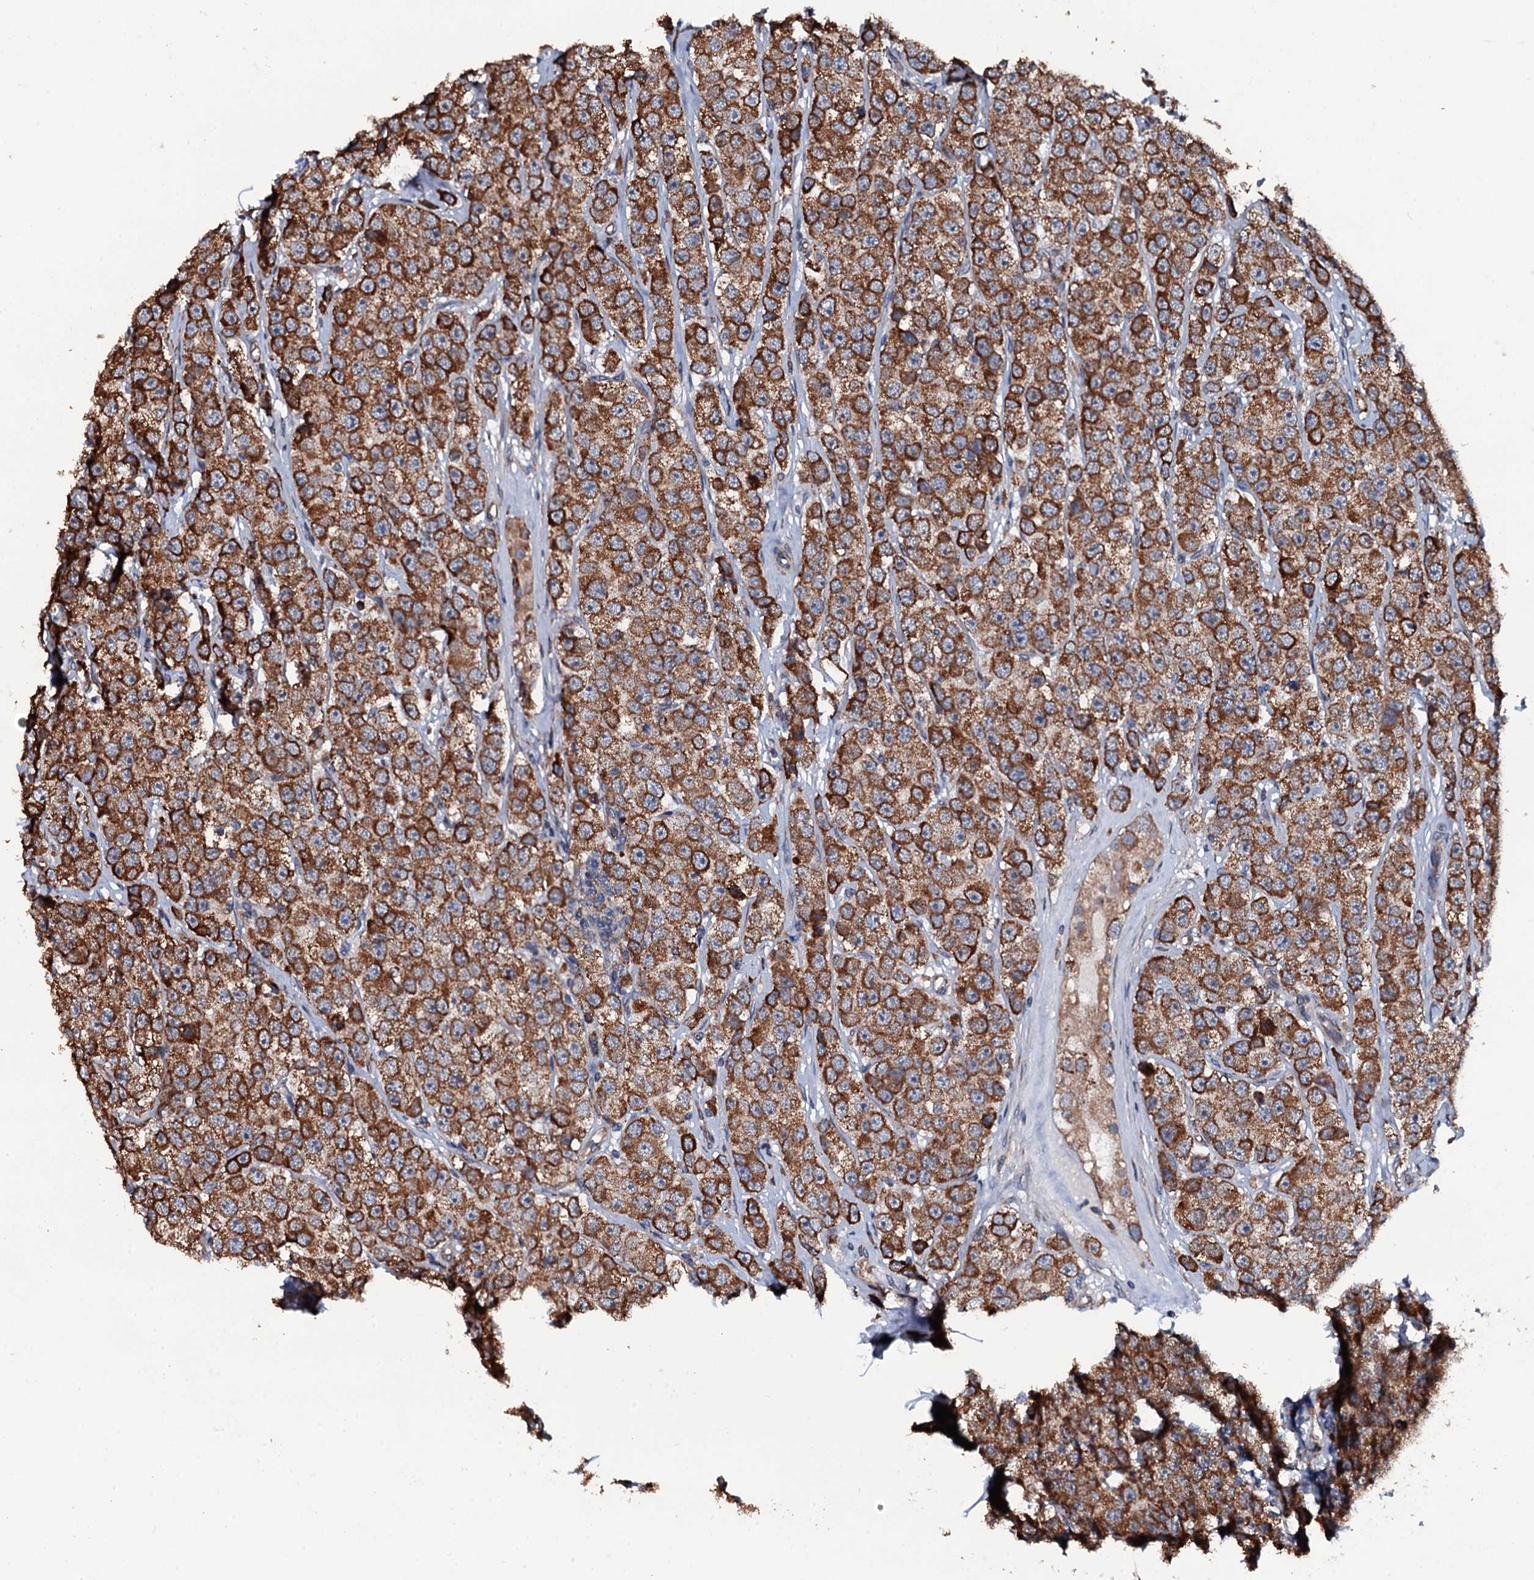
{"staining": {"intensity": "strong", "quantity": ">75%", "location": "cytoplasmic/membranous"}, "tissue": "testis cancer", "cell_type": "Tumor cells", "image_type": "cancer", "snomed": [{"axis": "morphology", "description": "Seminoma, NOS"}, {"axis": "topography", "description": "Testis"}], "caption": "Strong cytoplasmic/membranous staining for a protein is present in about >75% of tumor cells of testis cancer (seminoma) using immunohistochemistry (IHC).", "gene": "RAB12", "patient": {"sex": "male", "age": 28}}